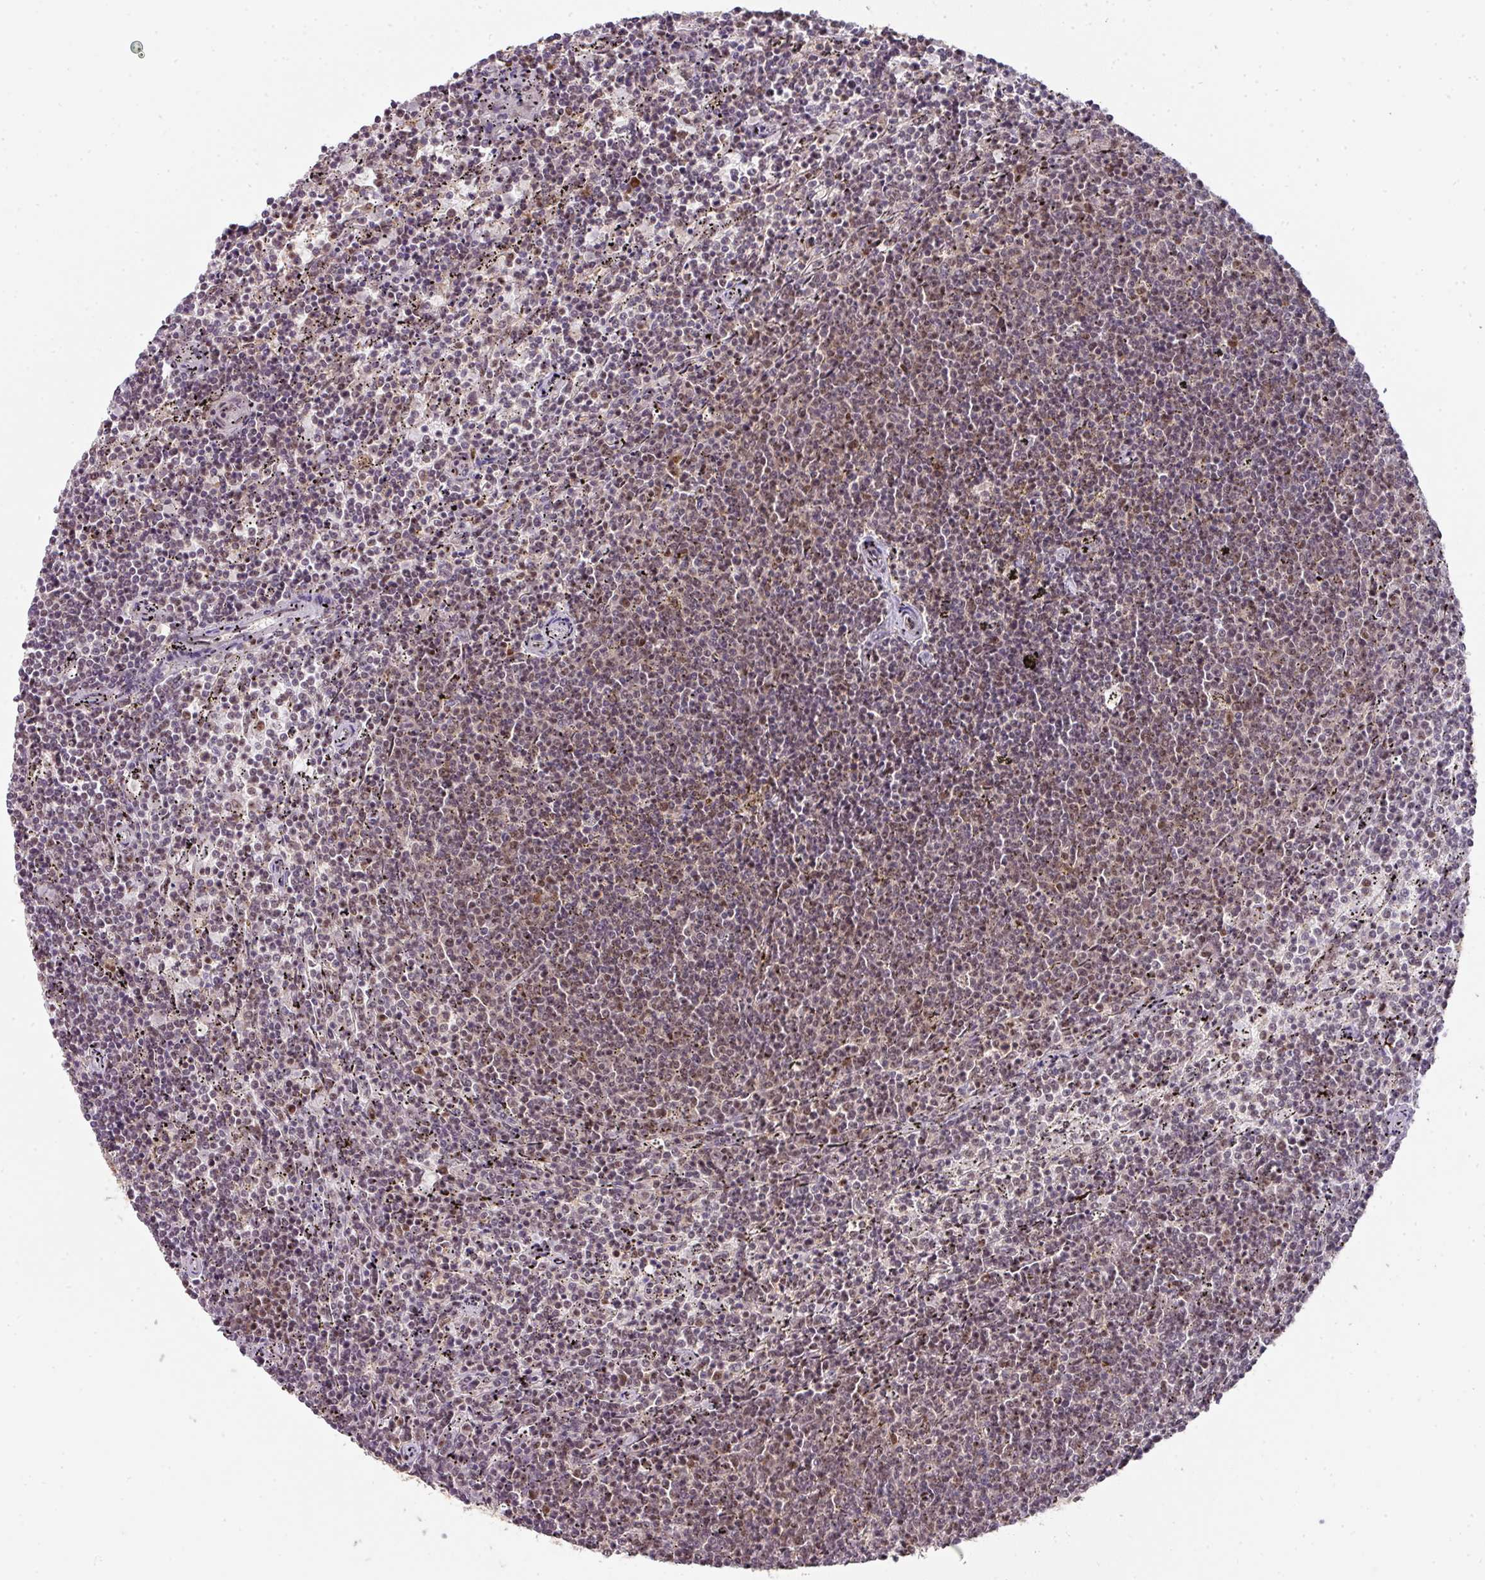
{"staining": {"intensity": "weak", "quantity": "25%-75%", "location": "nuclear"}, "tissue": "lymphoma", "cell_type": "Tumor cells", "image_type": "cancer", "snomed": [{"axis": "morphology", "description": "Malignant lymphoma, non-Hodgkin's type, Low grade"}, {"axis": "topography", "description": "Spleen"}], "caption": "Immunohistochemical staining of human malignant lymphoma, non-Hodgkin's type (low-grade) reveals low levels of weak nuclear expression in about 25%-75% of tumor cells.", "gene": "RANBP9", "patient": {"sex": "female", "age": 50}}